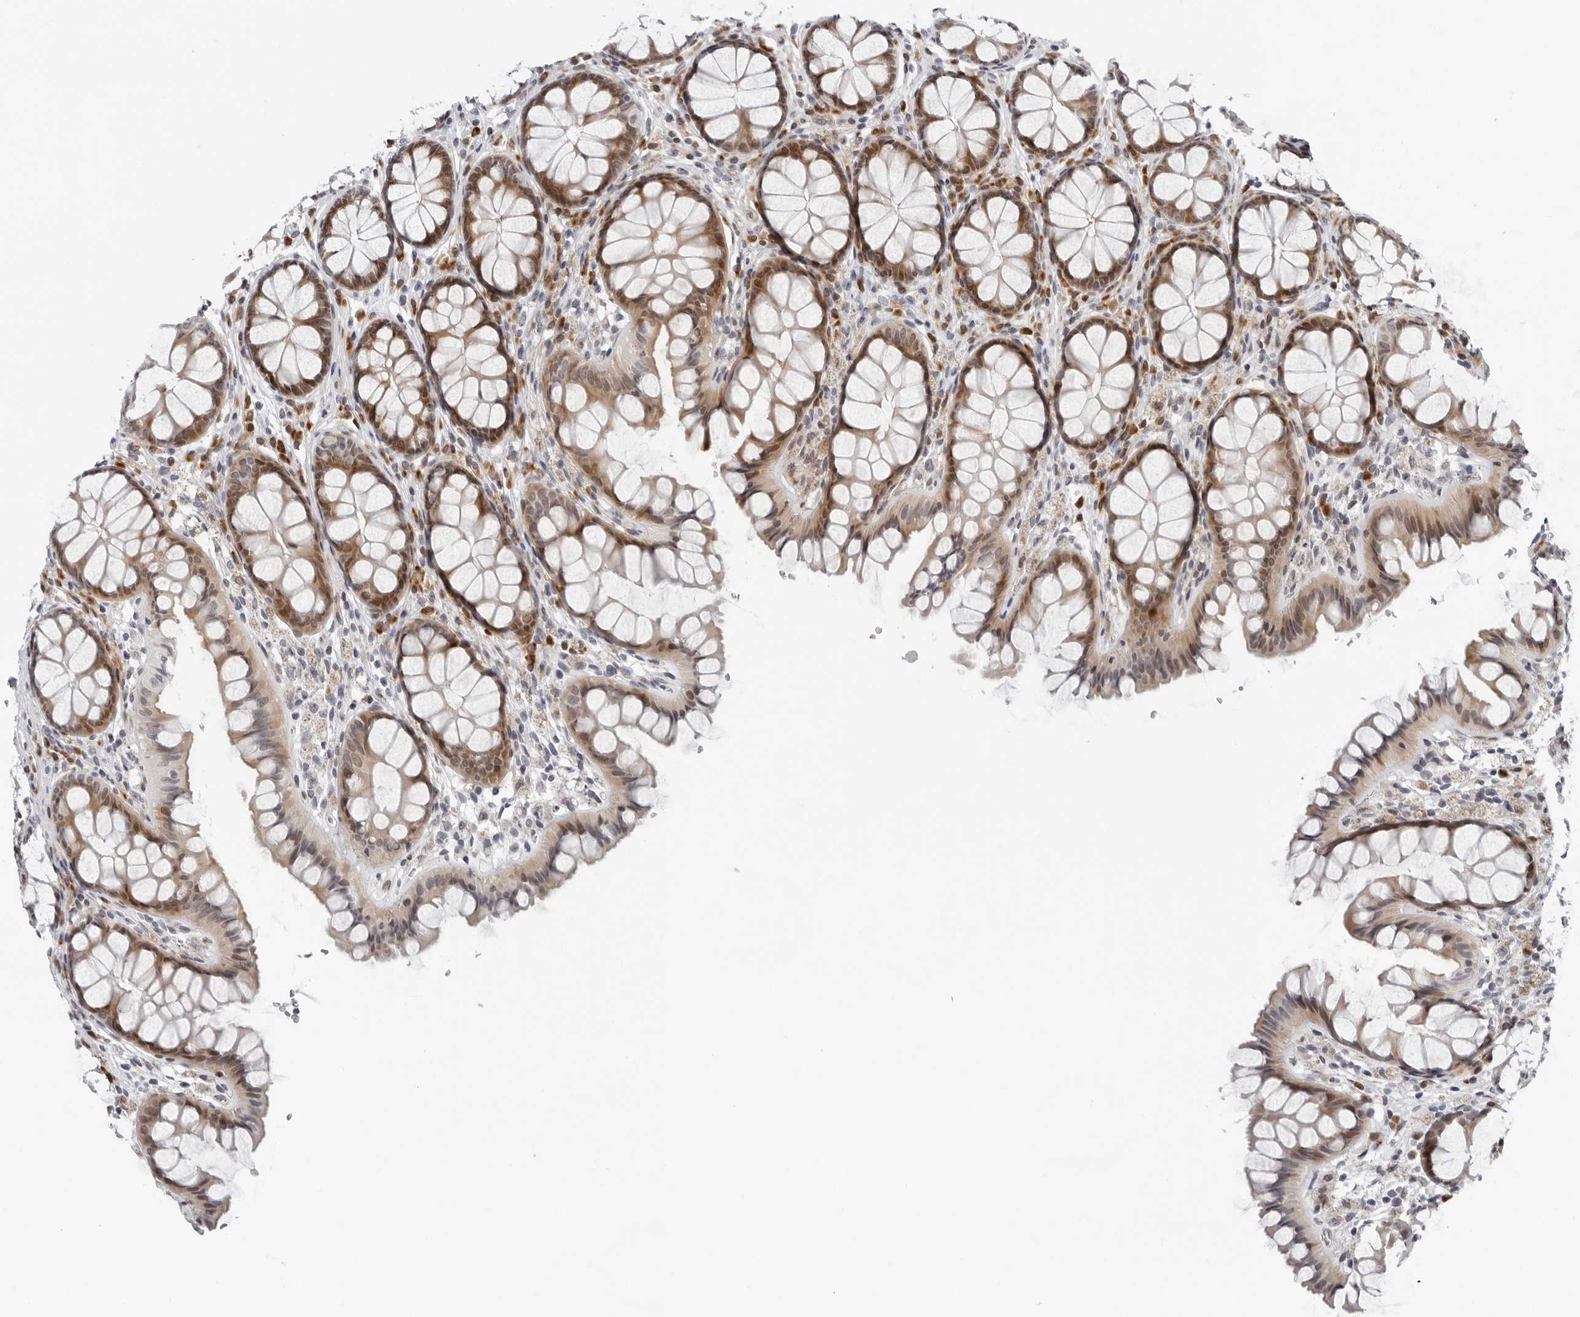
{"staining": {"intensity": "negative", "quantity": "none", "location": "none"}, "tissue": "colon", "cell_type": "Endothelial cells", "image_type": "normal", "snomed": [{"axis": "morphology", "description": "Normal tissue, NOS"}, {"axis": "topography", "description": "Colon"}], "caption": "This is an IHC image of normal human colon. There is no expression in endothelial cells.", "gene": "PIP4K2C", "patient": {"sex": "female", "age": 55}}